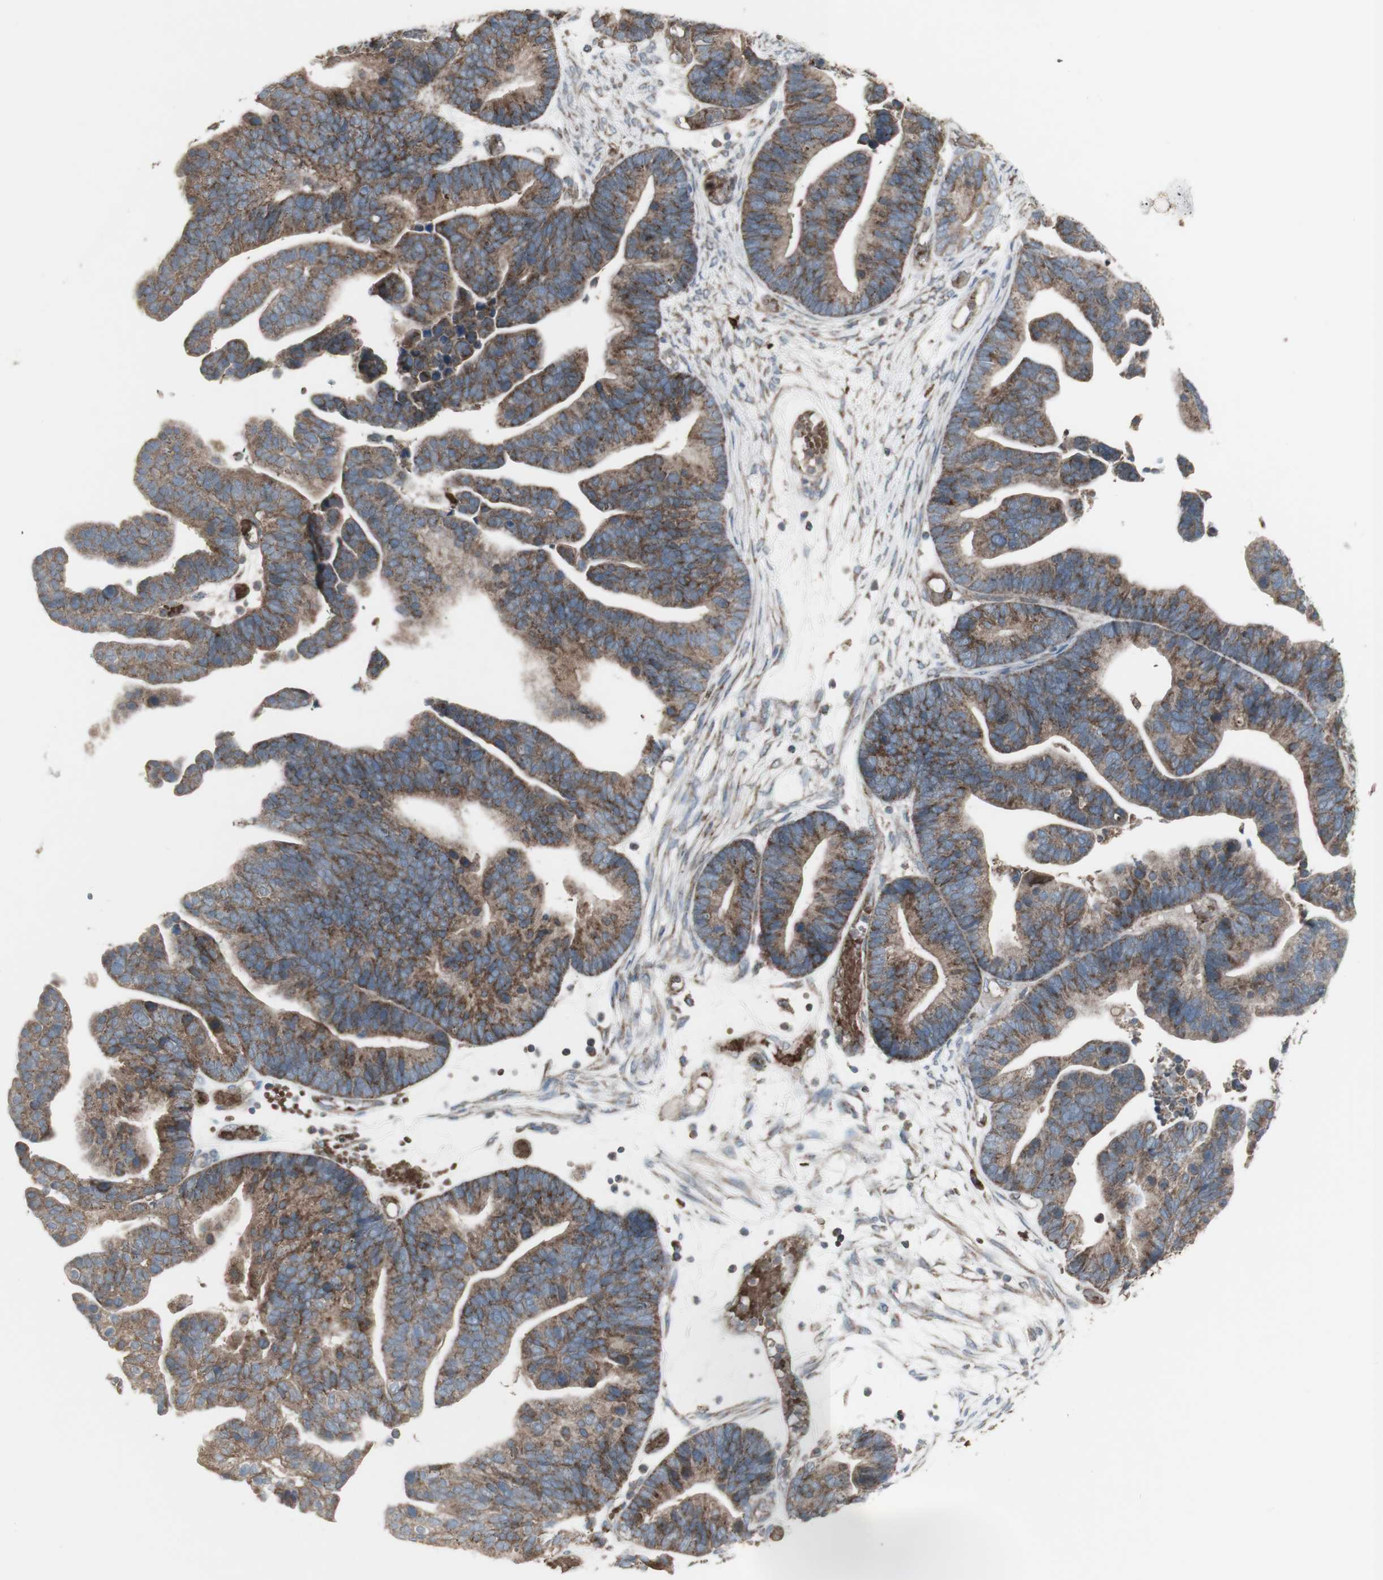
{"staining": {"intensity": "weak", "quantity": ">75%", "location": "cytoplasmic/membranous"}, "tissue": "ovarian cancer", "cell_type": "Tumor cells", "image_type": "cancer", "snomed": [{"axis": "morphology", "description": "Cystadenocarcinoma, serous, NOS"}, {"axis": "topography", "description": "Ovary"}], "caption": "Ovarian serous cystadenocarcinoma was stained to show a protein in brown. There is low levels of weak cytoplasmic/membranous staining in approximately >75% of tumor cells.", "gene": "SHC1", "patient": {"sex": "female", "age": 56}}